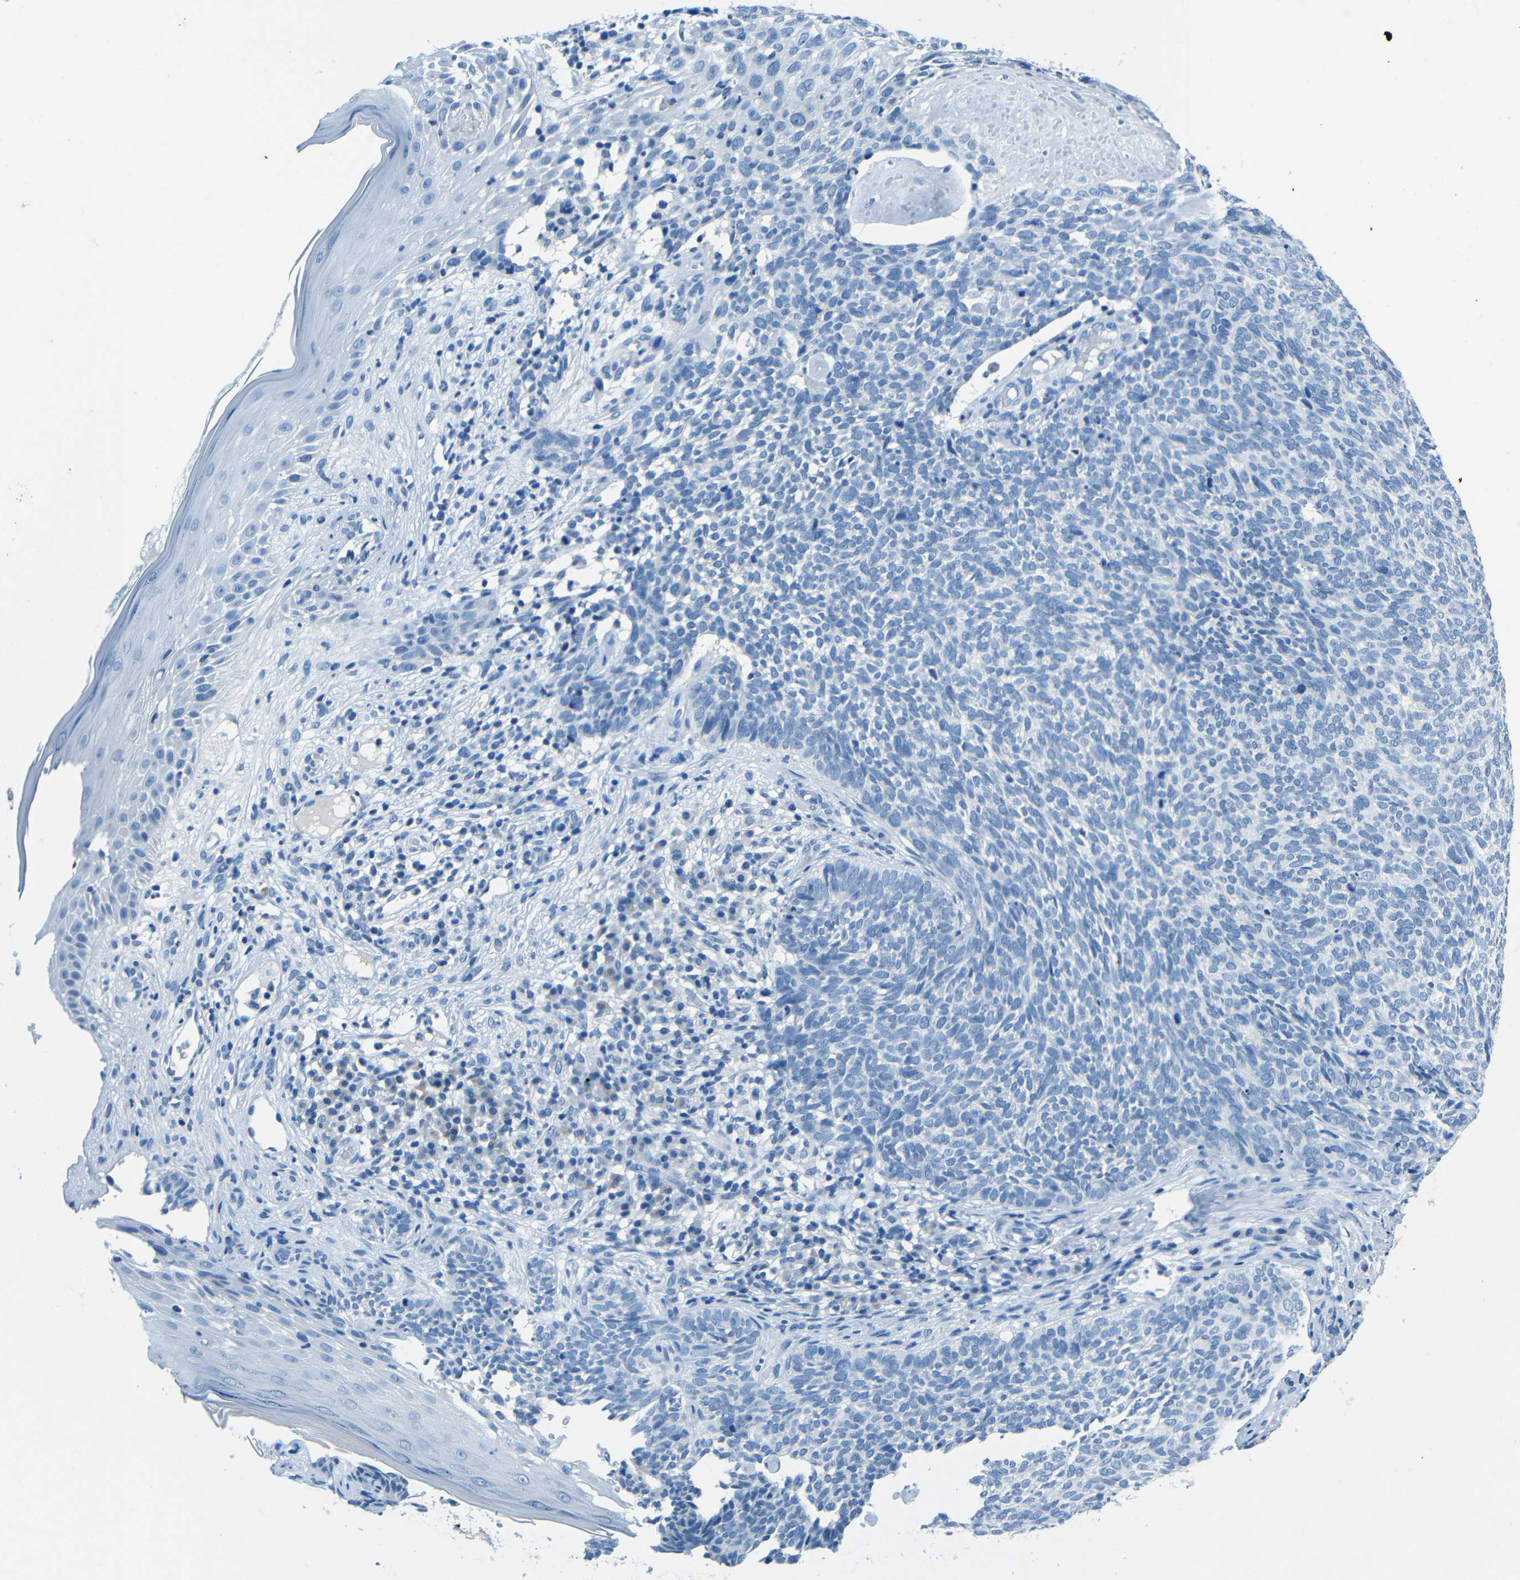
{"staining": {"intensity": "negative", "quantity": "none", "location": "none"}, "tissue": "skin cancer", "cell_type": "Tumor cells", "image_type": "cancer", "snomed": [{"axis": "morphology", "description": "Basal cell carcinoma"}, {"axis": "topography", "description": "Skin"}], "caption": "Human skin basal cell carcinoma stained for a protein using IHC reveals no expression in tumor cells.", "gene": "FBN2", "patient": {"sex": "female", "age": 84}}